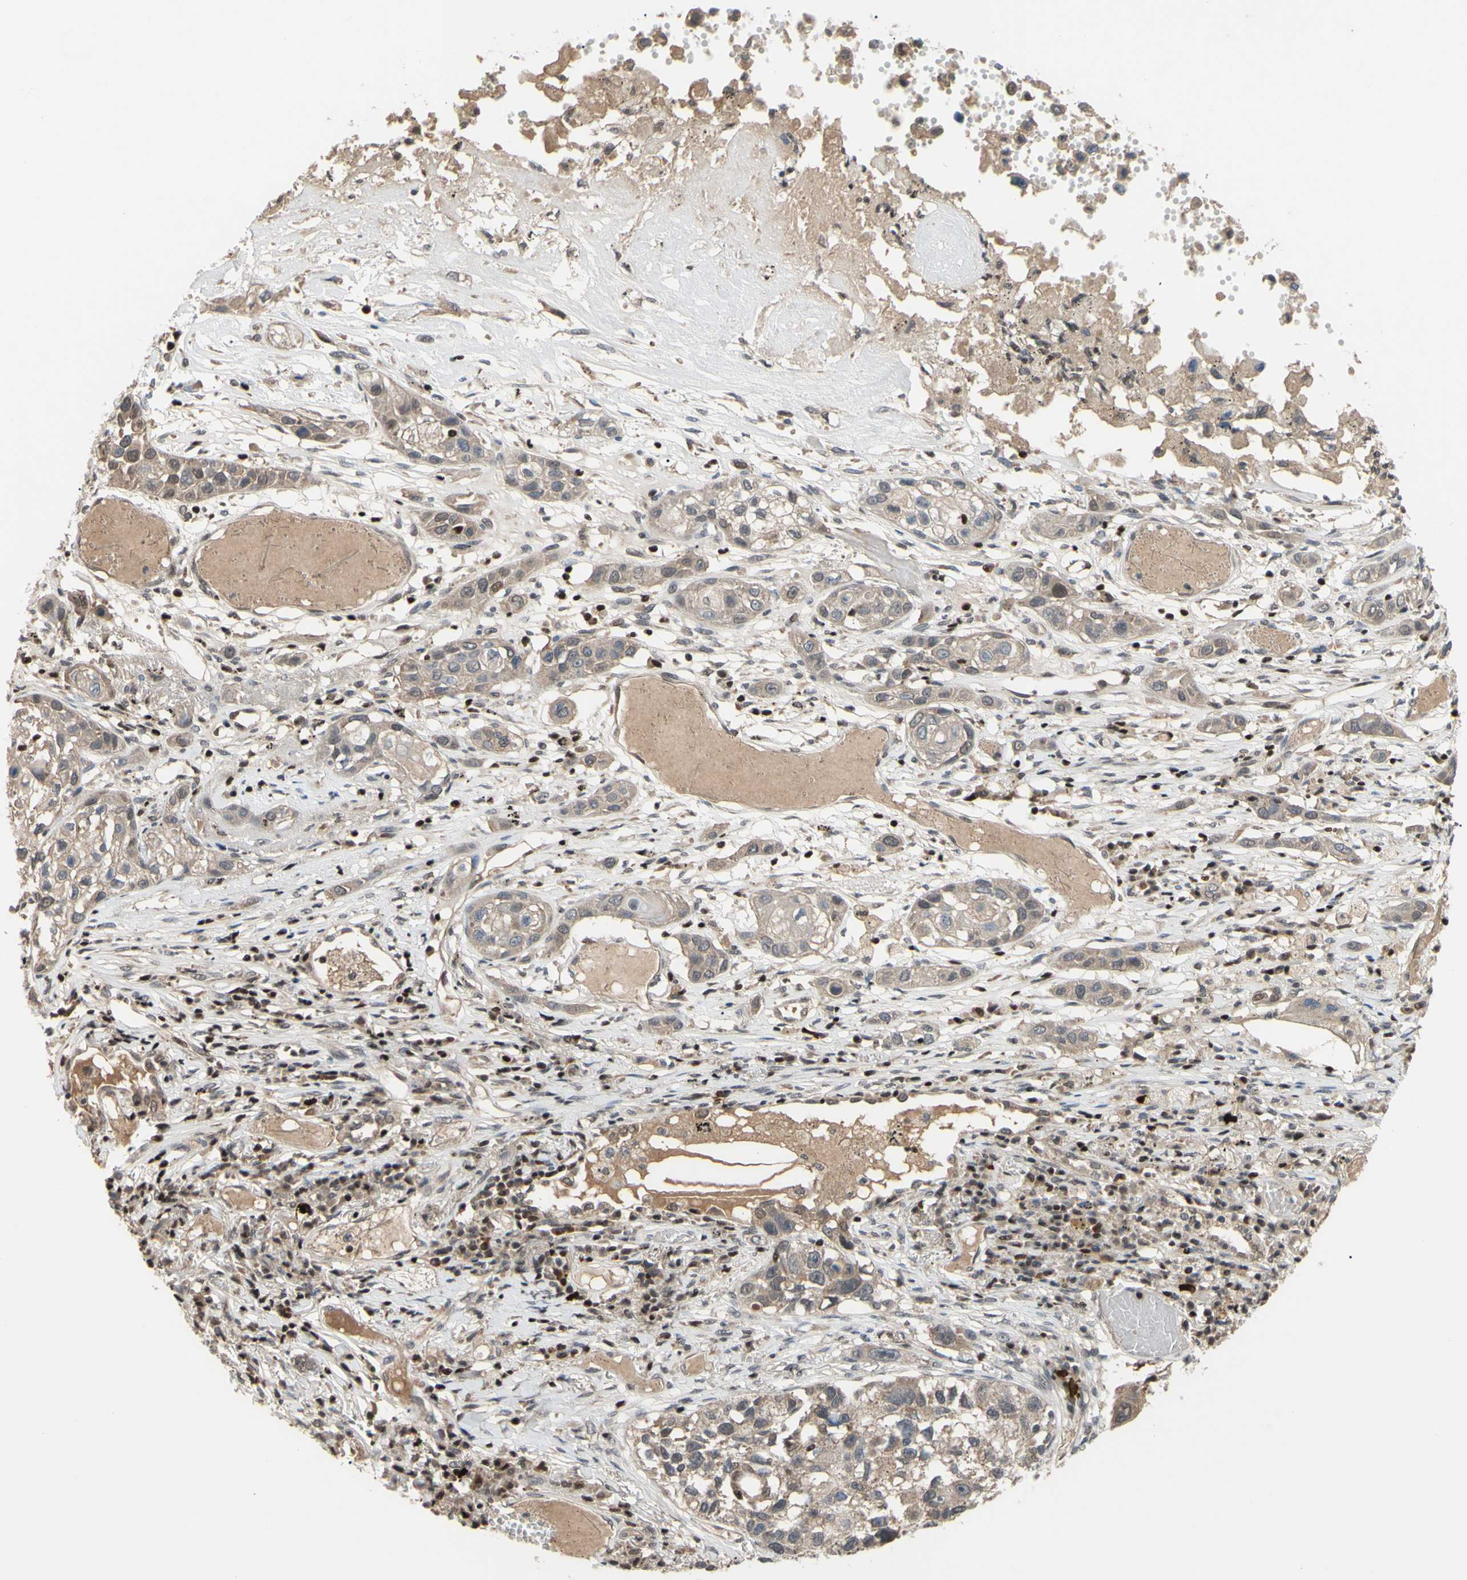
{"staining": {"intensity": "weak", "quantity": ">75%", "location": "cytoplasmic/membranous,nuclear"}, "tissue": "lung cancer", "cell_type": "Tumor cells", "image_type": "cancer", "snomed": [{"axis": "morphology", "description": "Squamous cell carcinoma, NOS"}, {"axis": "topography", "description": "Lung"}], "caption": "A histopathology image of human lung cancer (squamous cell carcinoma) stained for a protein displays weak cytoplasmic/membranous and nuclear brown staining in tumor cells. The staining is performed using DAB (3,3'-diaminobenzidine) brown chromogen to label protein expression. The nuclei are counter-stained blue using hematoxylin.", "gene": "SP4", "patient": {"sex": "male", "age": 71}}